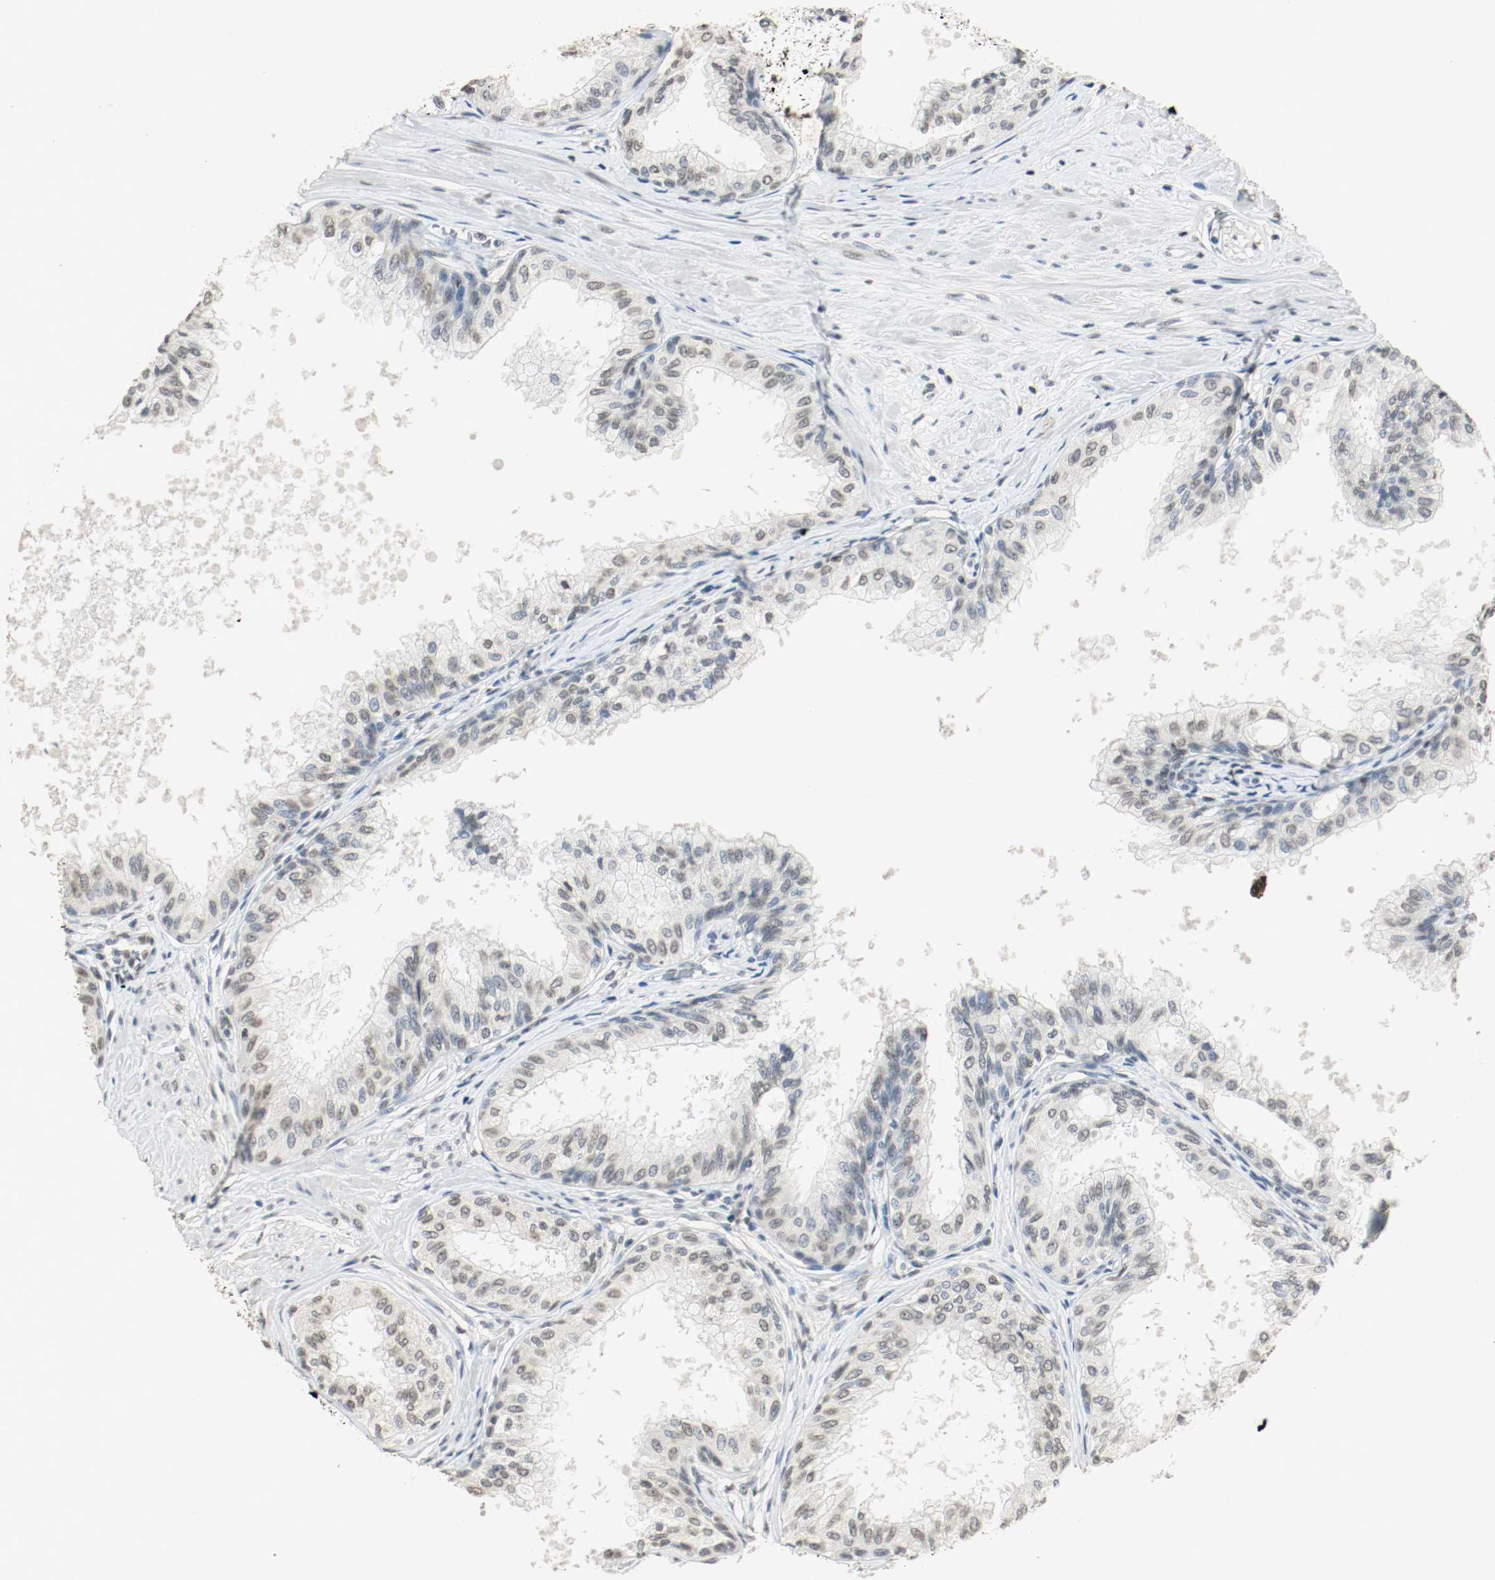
{"staining": {"intensity": "weak", "quantity": "25%-75%", "location": "nuclear"}, "tissue": "prostate", "cell_type": "Glandular cells", "image_type": "normal", "snomed": [{"axis": "morphology", "description": "Normal tissue, NOS"}, {"axis": "topography", "description": "Prostate"}, {"axis": "topography", "description": "Seminal veicle"}], "caption": "Protein analysis of benign prostate exhibits weak nuclear staining in about 25%-75% of glandular cells.", "gene": "DNMT1", "patient": {"sex": "male", "age": 60}}